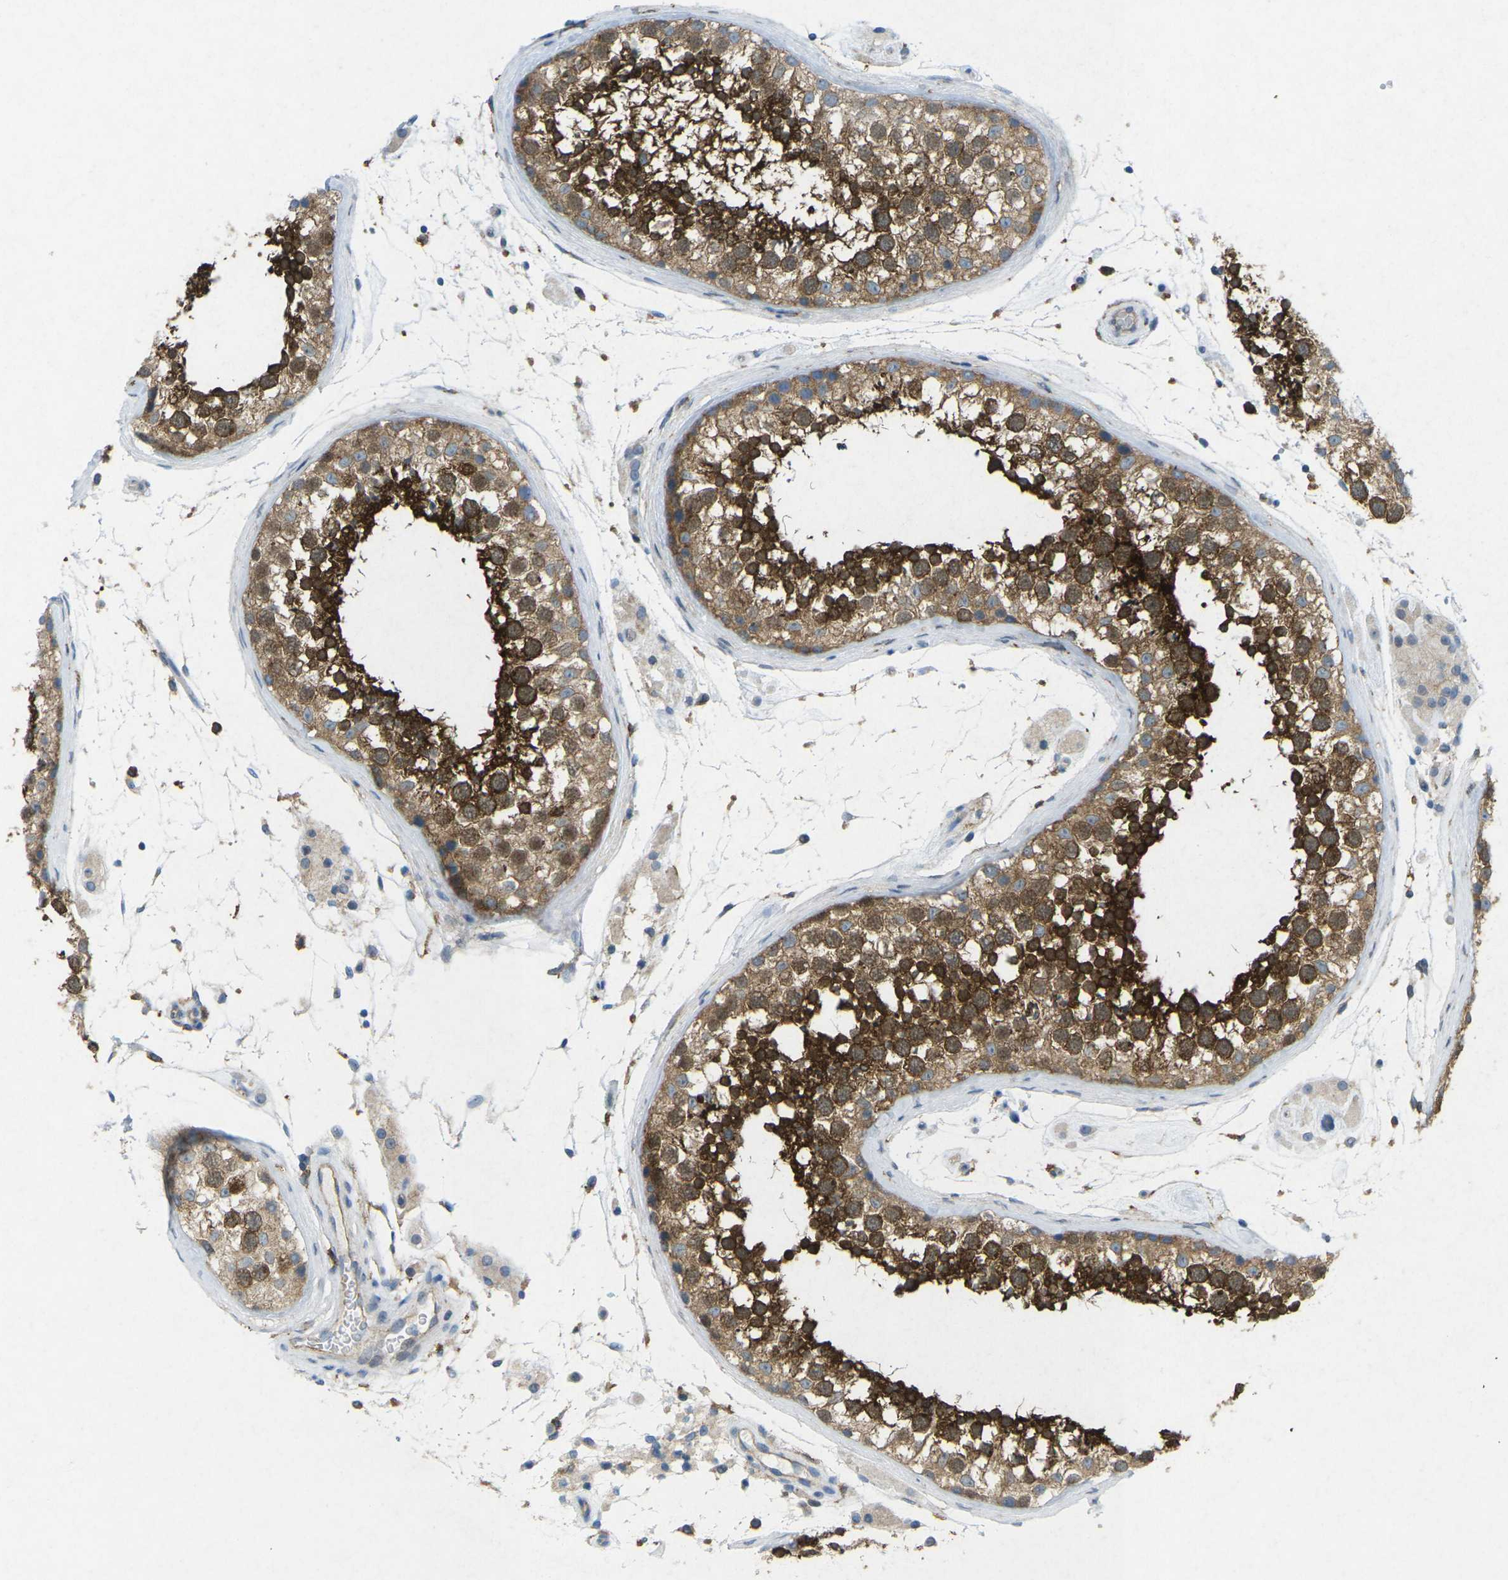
{"staining": {"intensity": "strong", "quantity": "25%-75%", "location": "cytoplasmic/membranous"}, "tissue": "testis", "cell_type": "Cells in seminiferous ducts", "image_type": "normal", "snomed": [{"axis": "morphology", "description": "Normal tissue, NOS"}, {"axis": "topography", "description": "Testis"}], "caption": "This is a photomicrograph of immunohistochemistry (IHC) staining of benign testis, which shows strong expression in the cytoplasmic/membranous of cells in seminiferous ducts.", "gene": "STK11", "patient": {"sex": "male", "age": 46}}